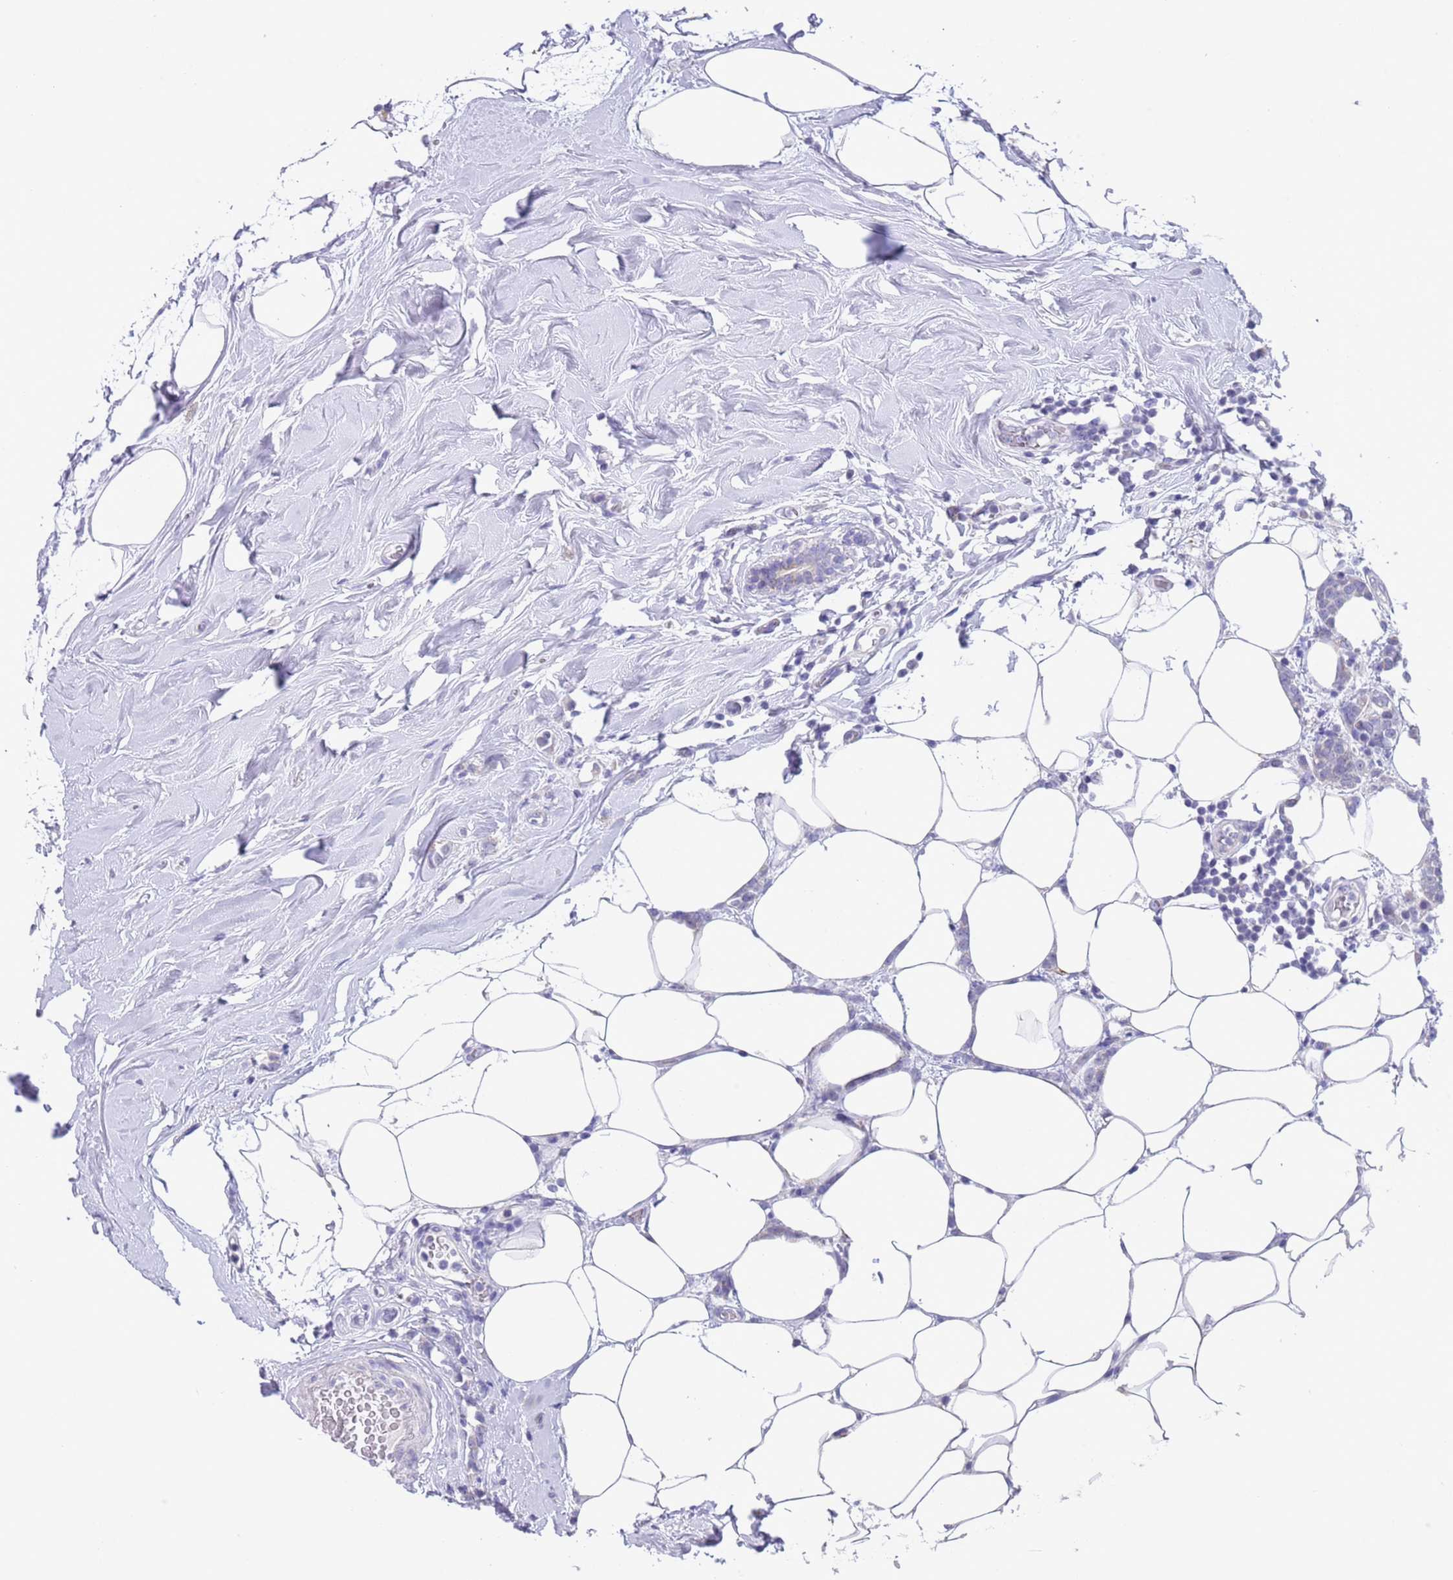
{"staining": {"intensity": "negative", "quantity": "none", "location": "none"}, "tissue": "breast cancer", "cell_type": "Tumor cells", "image_type": "cancer", "snomed": [{"axis": "morphology", "description": "Lobular carcinoma"}, {"axis": "topography", "description": "Breast"}], "caption": "IHC of breast lobular carcinoma exhibits no staining in tumor cells. (Immunohistochemistry, brightfield microscopy, high magnification).", "gene": "SPIRE2", "patient": {"sex": "female", "age": 58}}